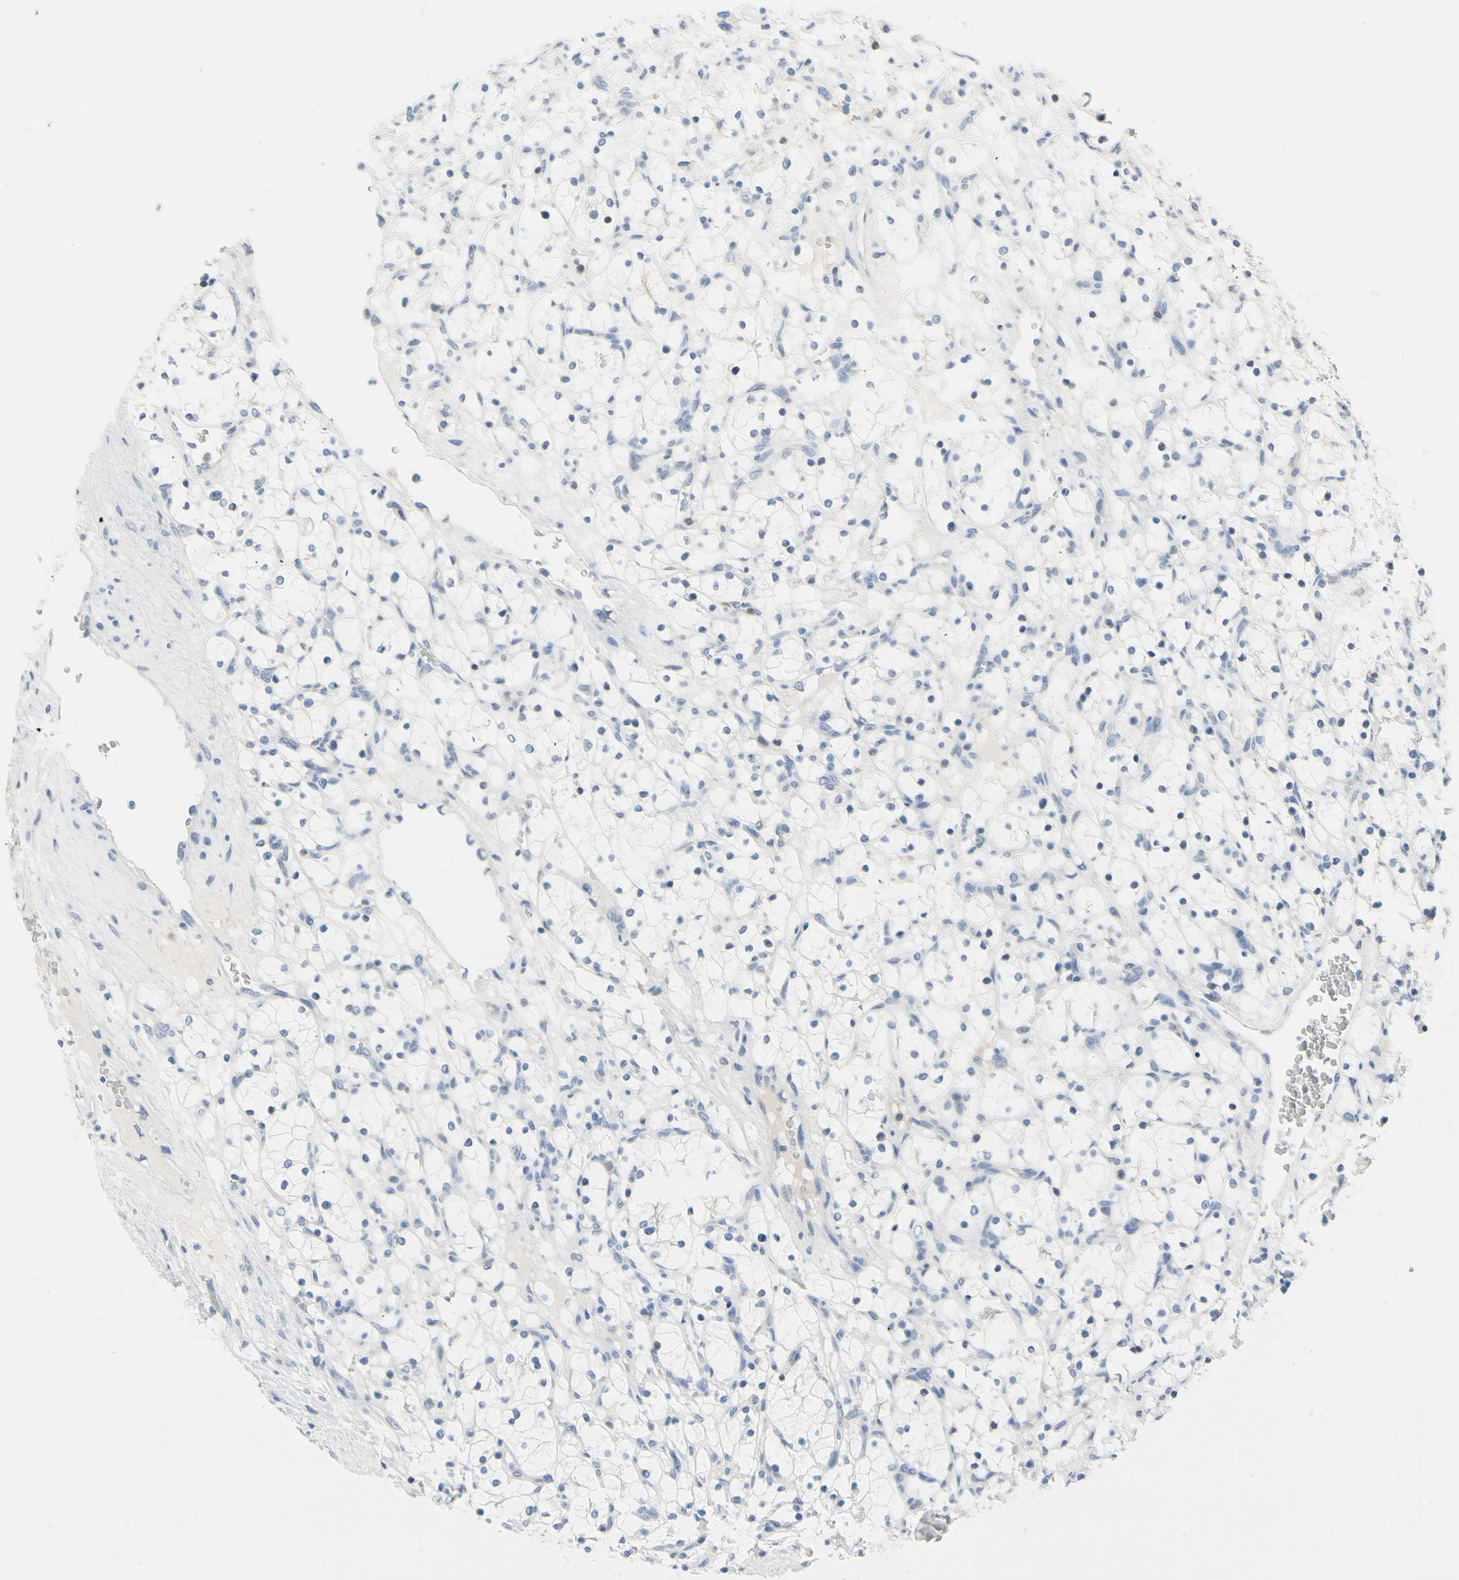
{"staining": {"intensity": "negative", "quantity": "none", "location": "none"}, "tissue": "renal cancer", "cell_type": "Tumor cells", "image_type": "cancer", "snomed": [{"axis": "morphology", "description": "Adenocarcinoma, NOS"}, {"axis": "topography", "description": "Kidney"}], "caption": "High magnification brightfield microscopy of renal adenocarcinoma stained with DAB (brown) and counterstained with hematoxylin (blue): tumor cells show no significant positivity.", "gene": "NFATC2", "patient": {"sex": "female", "age": 69}}